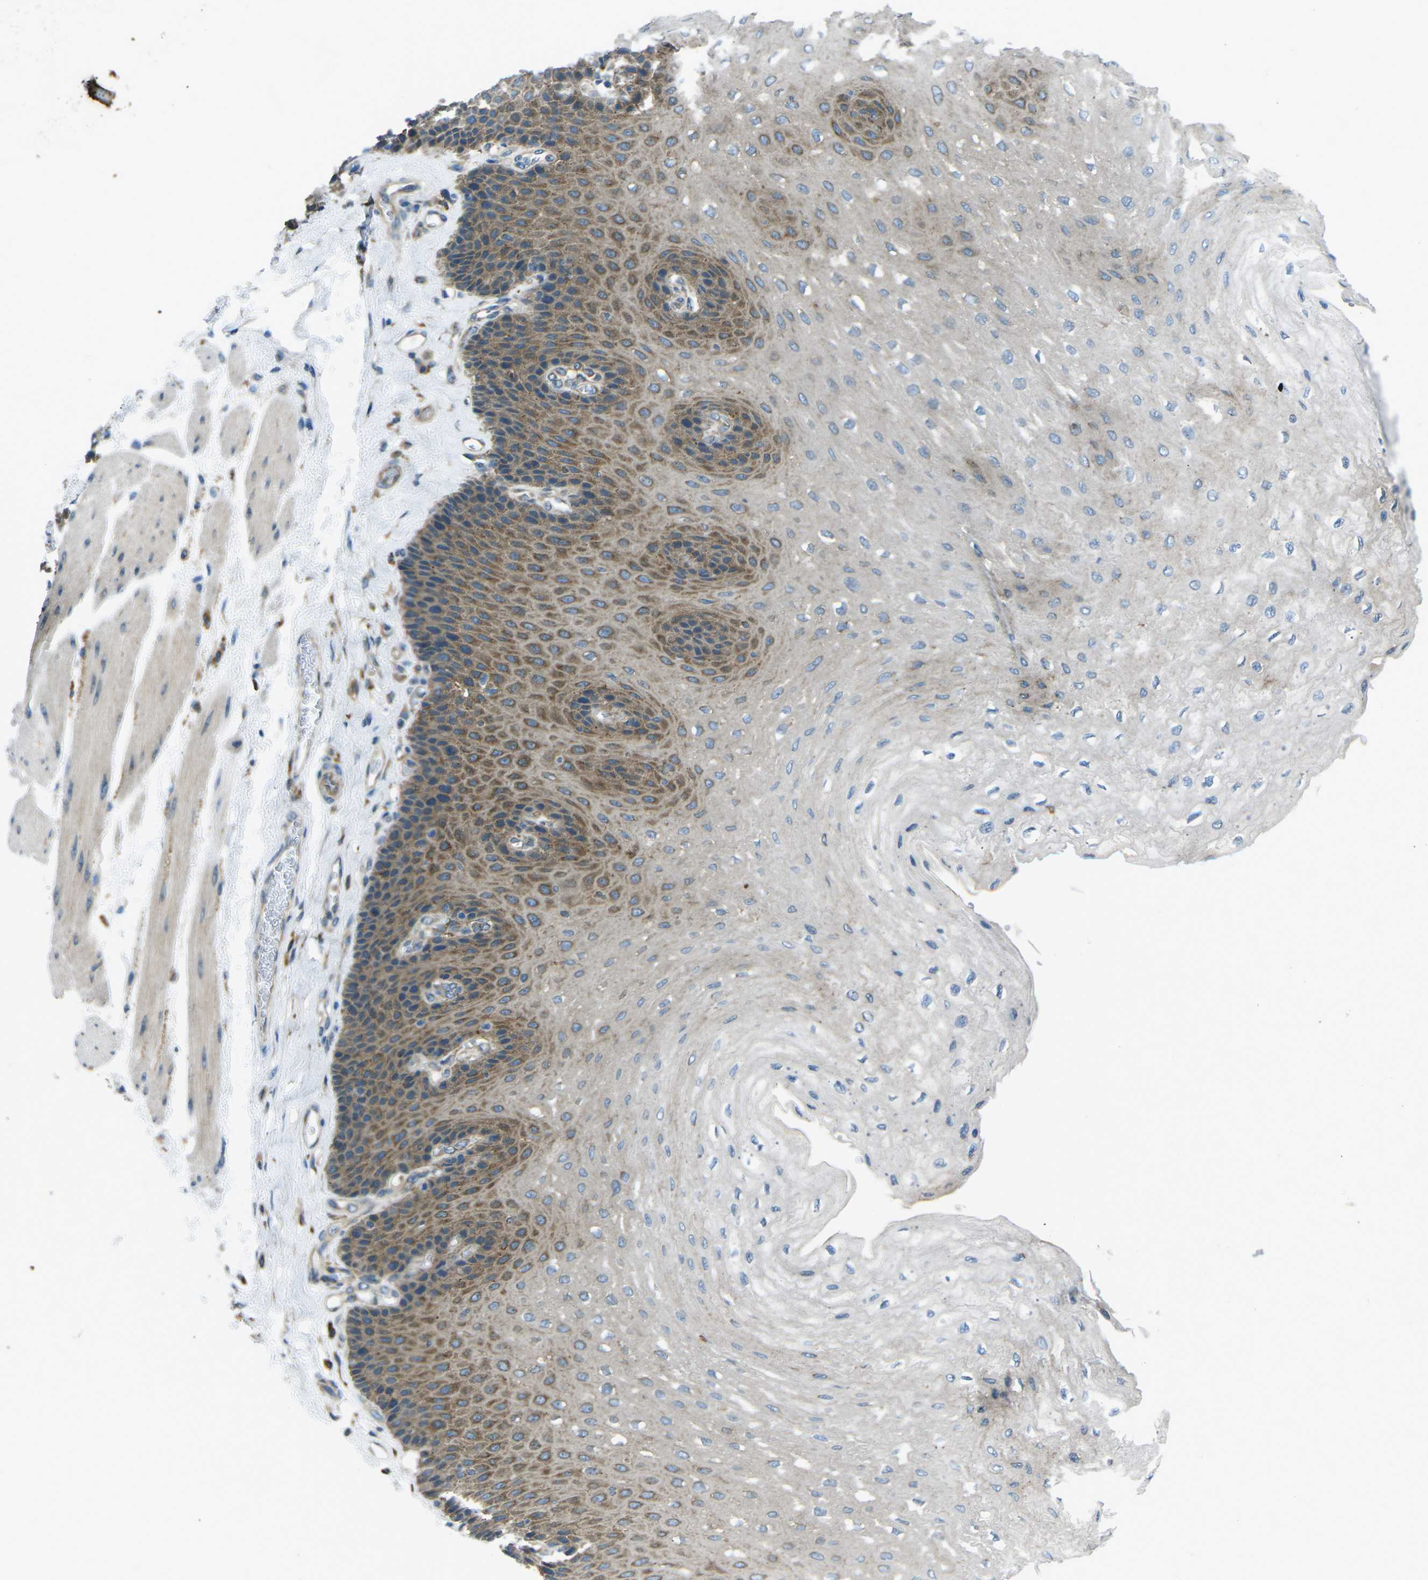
{"staining": {"intensity": "moderate", "quantity": "25%-75%", "location": "cytoplasmic/membranous"}, "tissue": "esophagus", "cell_type": "Squamous epithelial cells", "image_type": "normal", "snomed": [{"axis": "morphology", "description": "Normal tissue, NOS"}, {"axis": "topography", "description": "Esophagus"}], "caption": "Protein expression analysis of normal esophagus shows moderate cytoplasmic/membranous staining in about 25%-75% of squamous epithelial cells. (DAB (3,3'-diaminobenzidine) = brown stain, brightfield microscopy at high magnification).", "gene": "CDK17", "patient": {"sex": "female", "age": 72}}